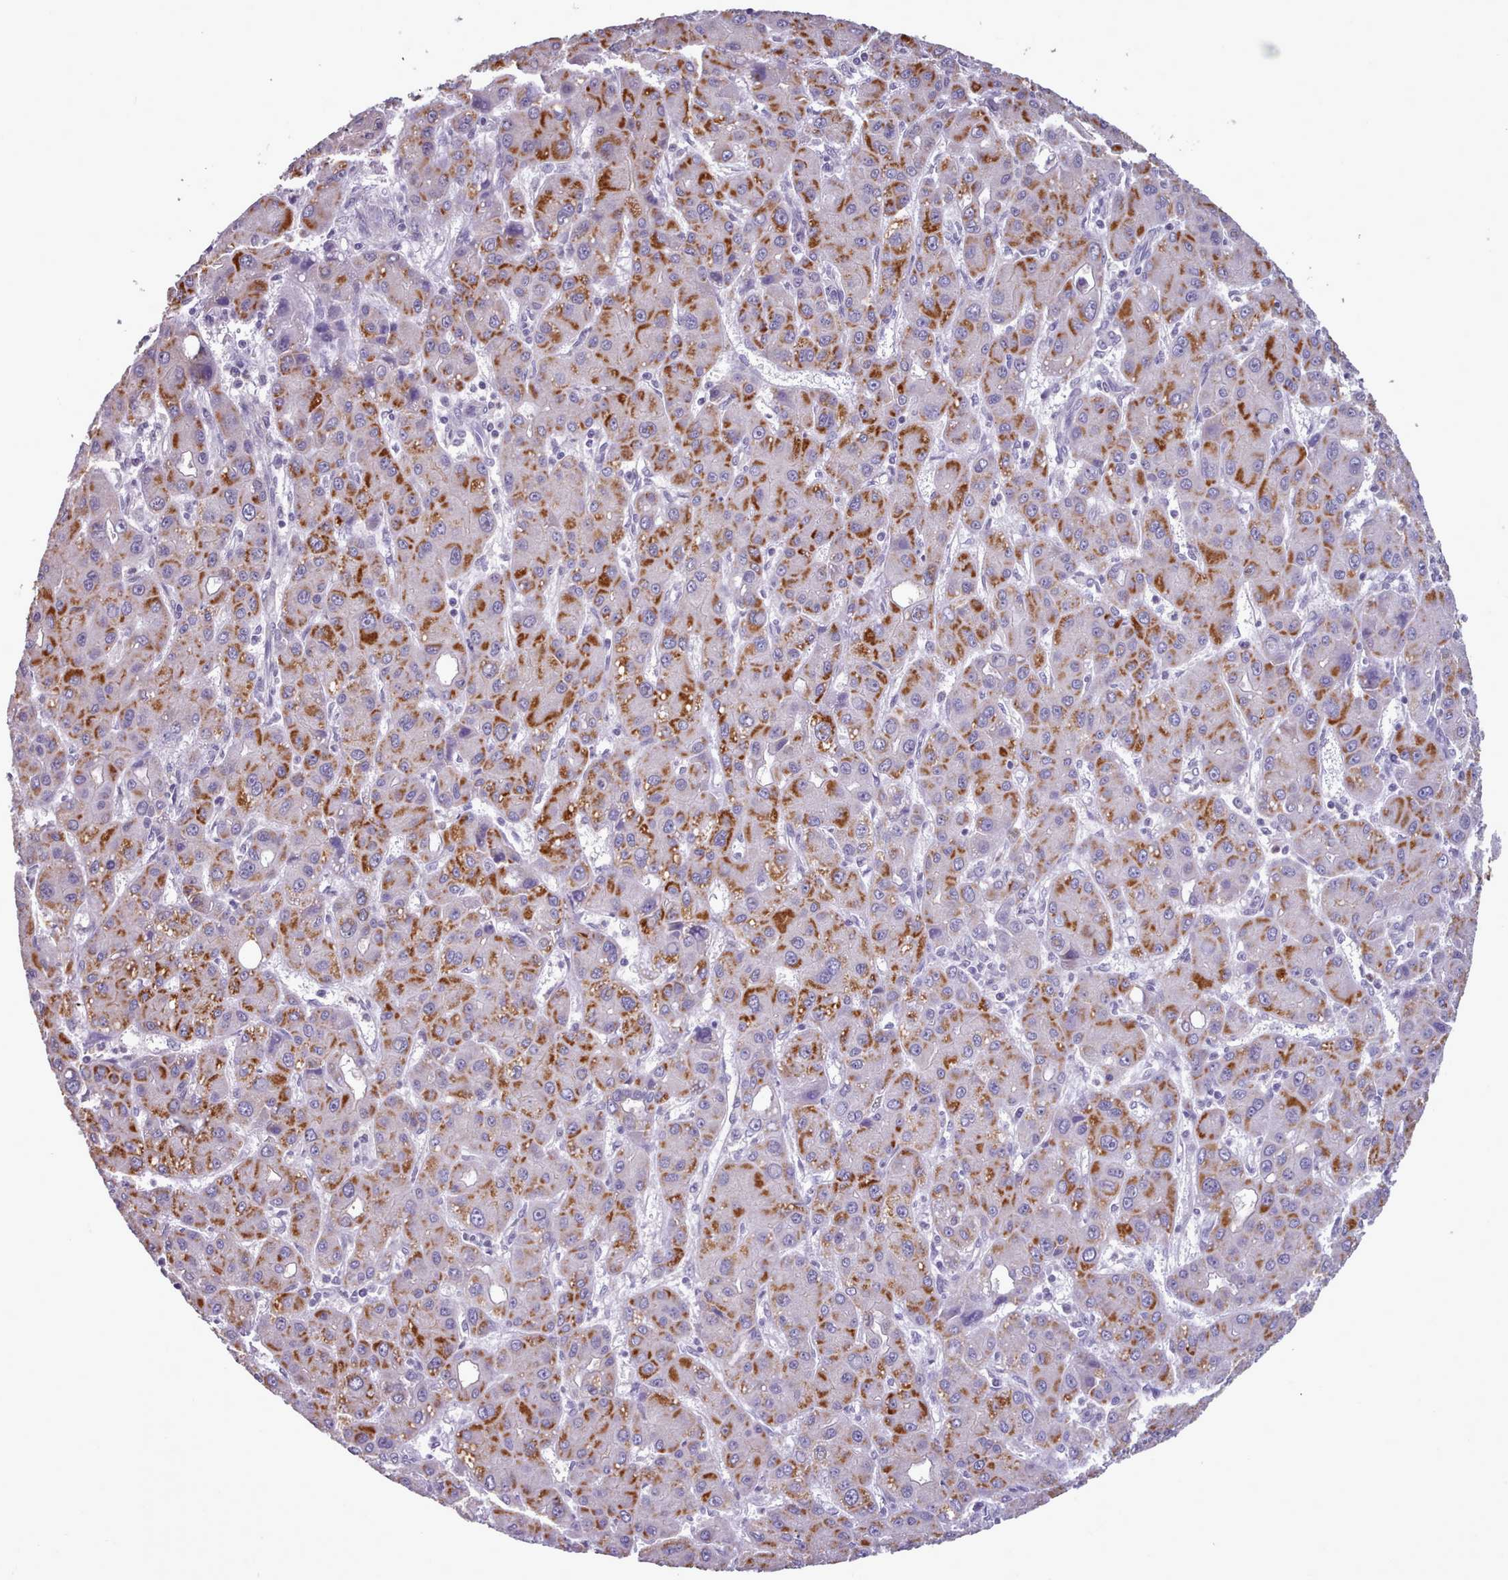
{"staining": {"intensity": "strong", "quantity": "25%-75%", "location": "cytoplasmic/membranous"}, "tissue": "liver cancer", "cell_type": "Tumor cells", "image_type": "cancer", "snomed": [{"axis": "morphology", "description": "Carcinoma, Hepatocellular, NOS"}, {"axis": "topography", "description": "Liver"}], "caption": "This is a micrograph of immunohistochemistry (IHC) staining of liver cancer, which shows strong expression in the cytoplasmic/membranous of tumor cells.", "gene": "KCTD16", "patient": {"sex": "male", "age": 55}}